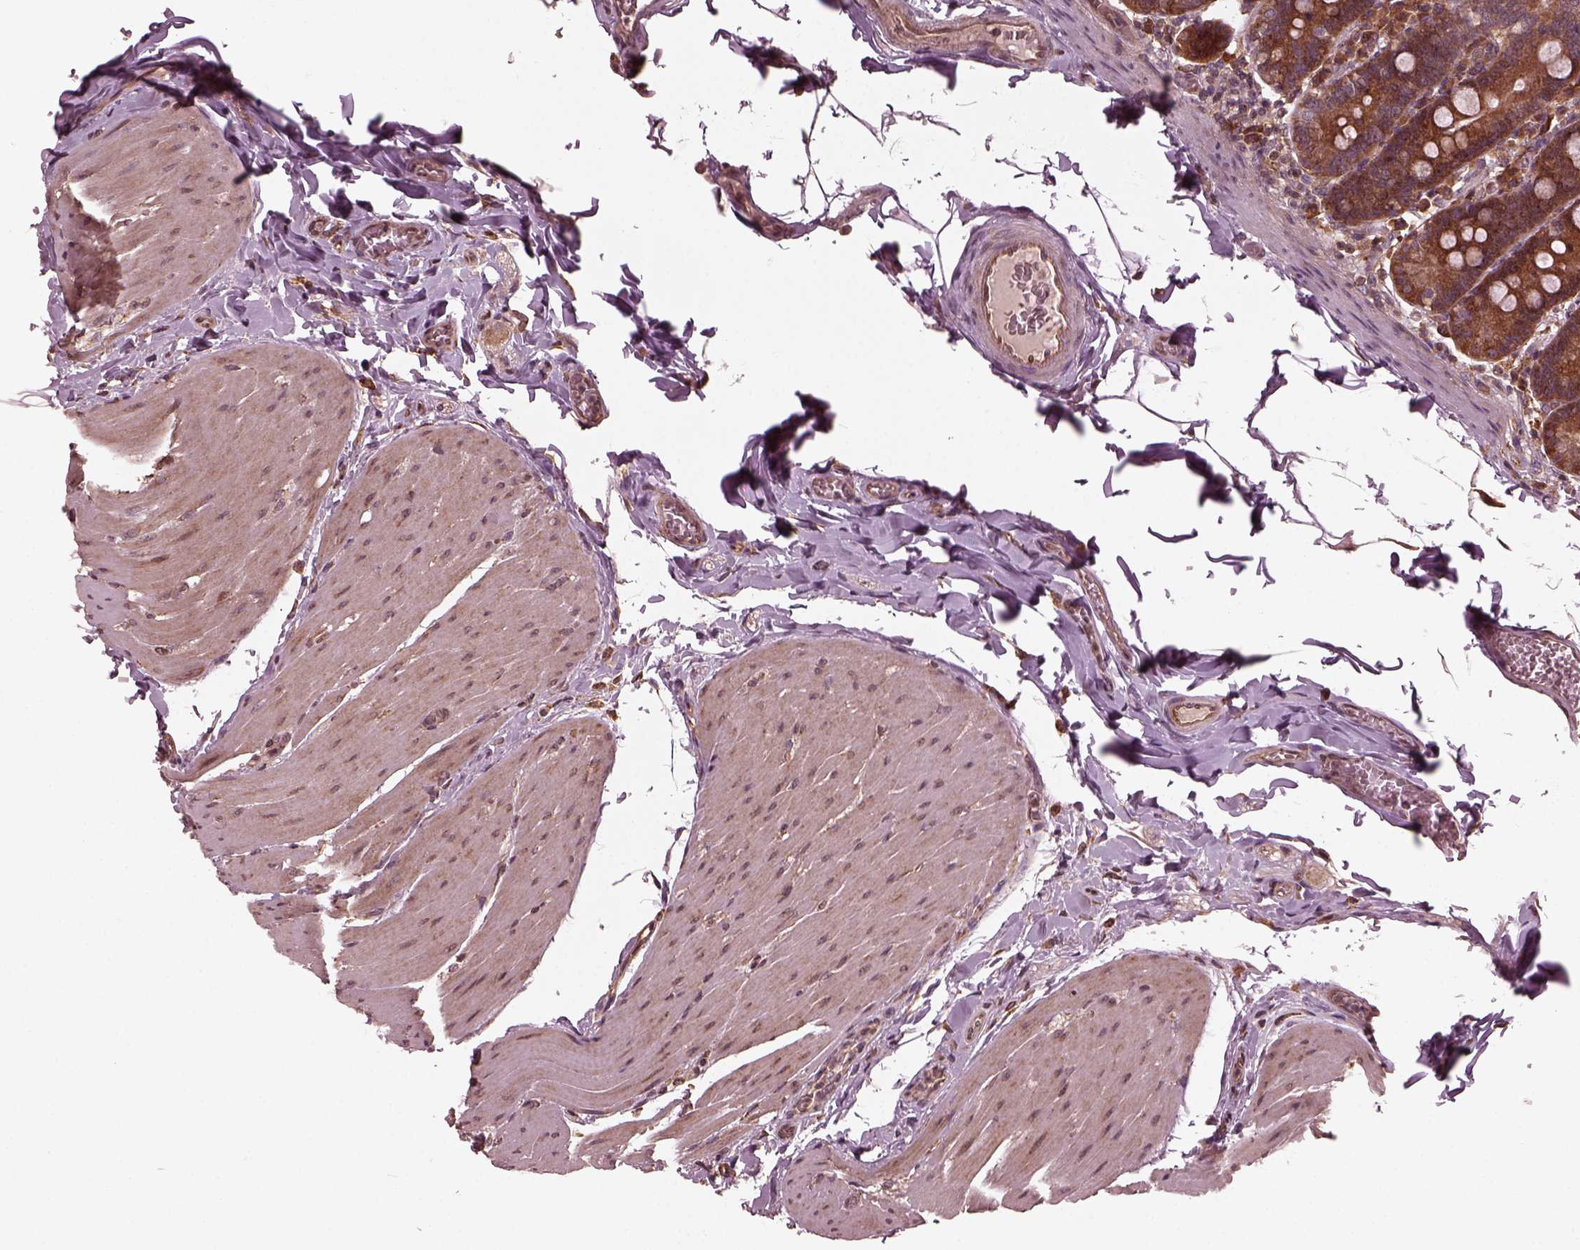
{"staining": {"intensity": "strong", "quantity": ">75%", "location": "cytoplasmic/membranous"}, "tissue": "small intestine", "cell_type": "Glandular cells", "image_type": "normal", "snomed": [{"axis": "morphology", "description": "Normal tissue, NOS"}, {"axis": "topography", "description": "Small intestine"}], "caption": "A brown stain labels strong cytoplasmic/membranous positivity of a protein in glandular cells of normal small intestine. The protein is shown in brown color, while the nuclei are stained blue.", "gene": "ZNF292", "patient": {"sex": "male", "age": 37}}